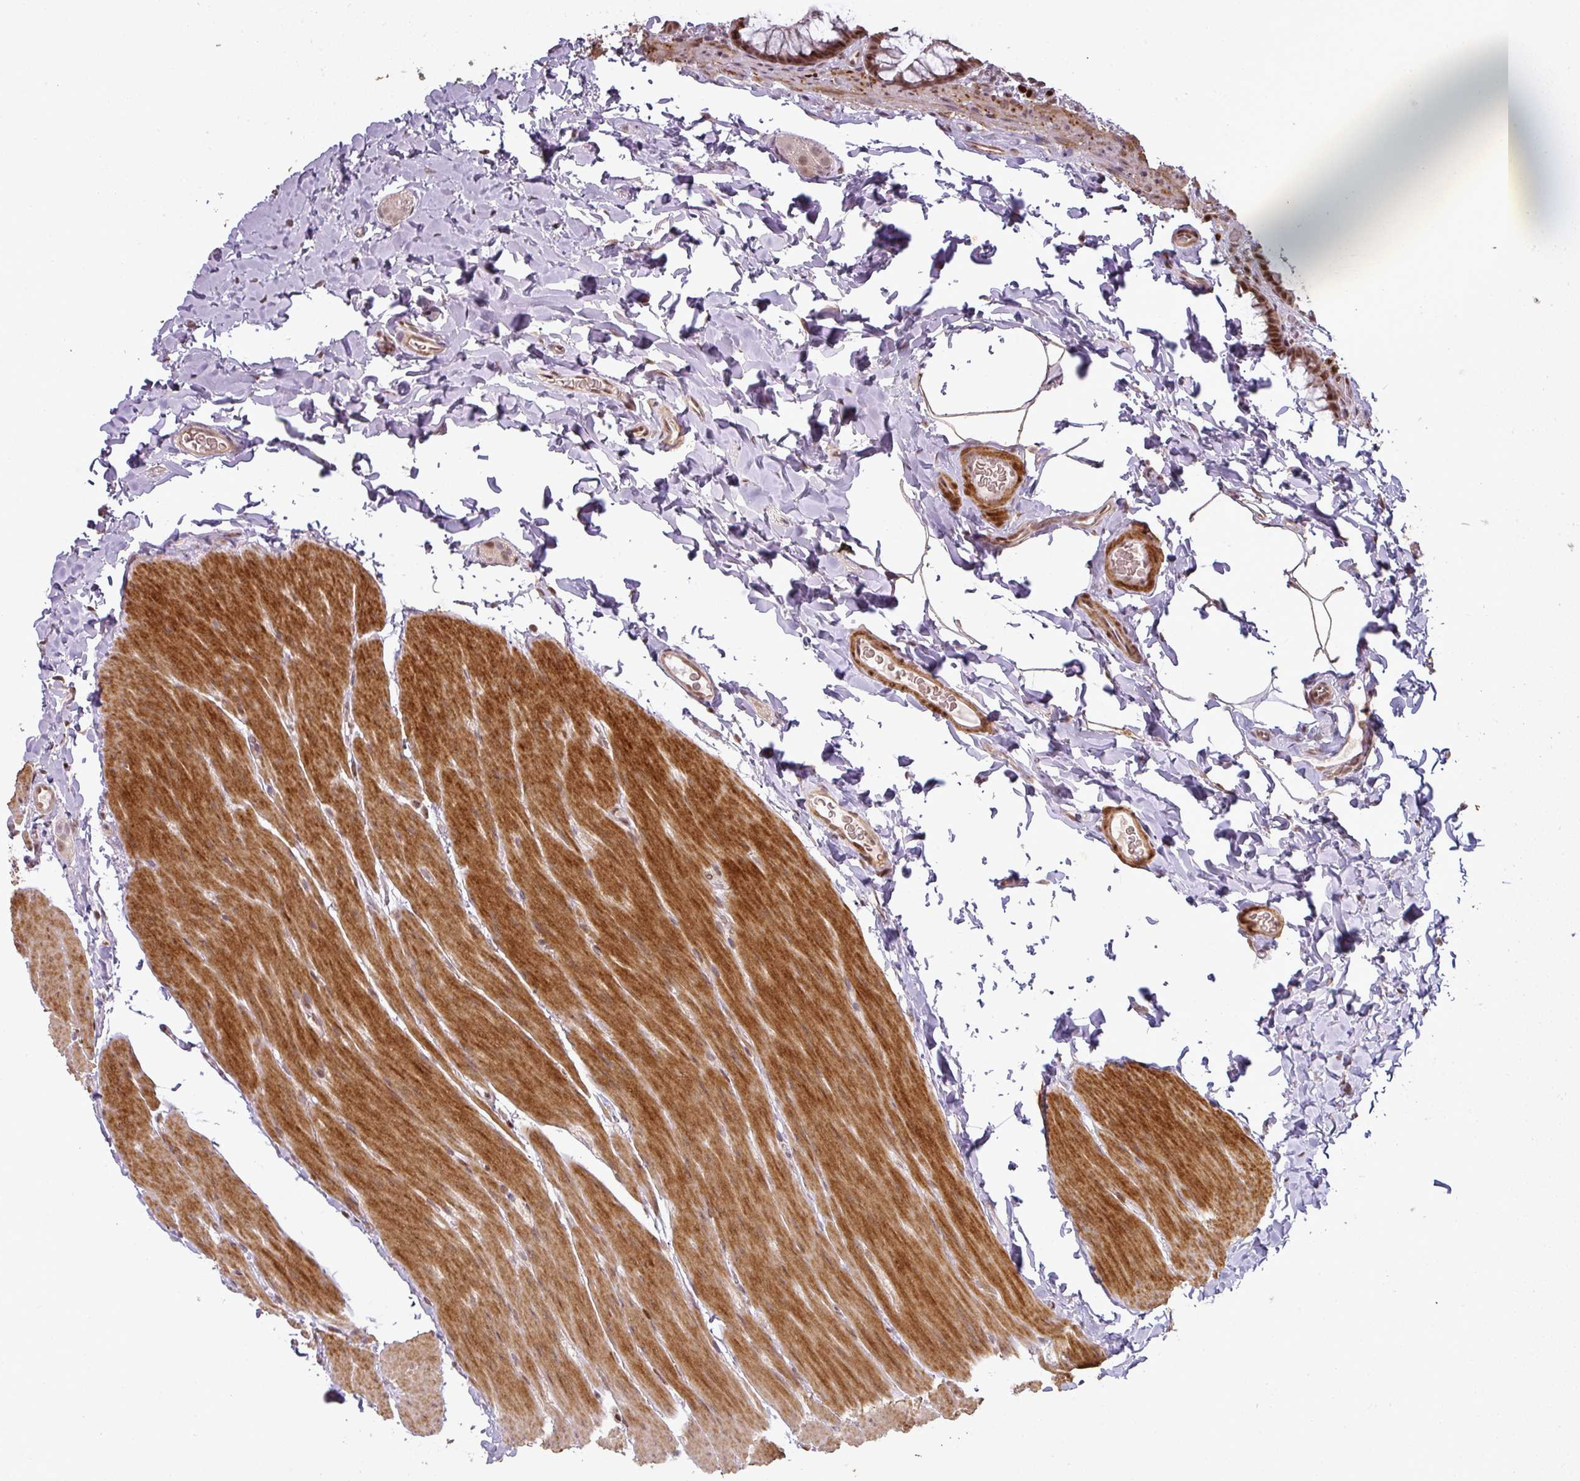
{"staining": {"intensity": "moderate", "quantity": ">75%", "location": "nuclear"}, "tissue": "colon", "cell_type": "Endothelial cells", "image_type": "normal", "snomed": [{"axis": "morphology", "description": "Normal tissue, NOS"}, {"axis": "topography", "description": "Colon"}], "caption": "IHC (DAB (3,3'-diaminobenzidine)) staining of normal human colon reveals moderate nuclear protein positivity in approximately >75% of endothelial cells. (Brightfield microscopy of DAB IHC at high magnification).", "gene": "GPRIN2", "patient": {"sex": "male", "age": 46}}